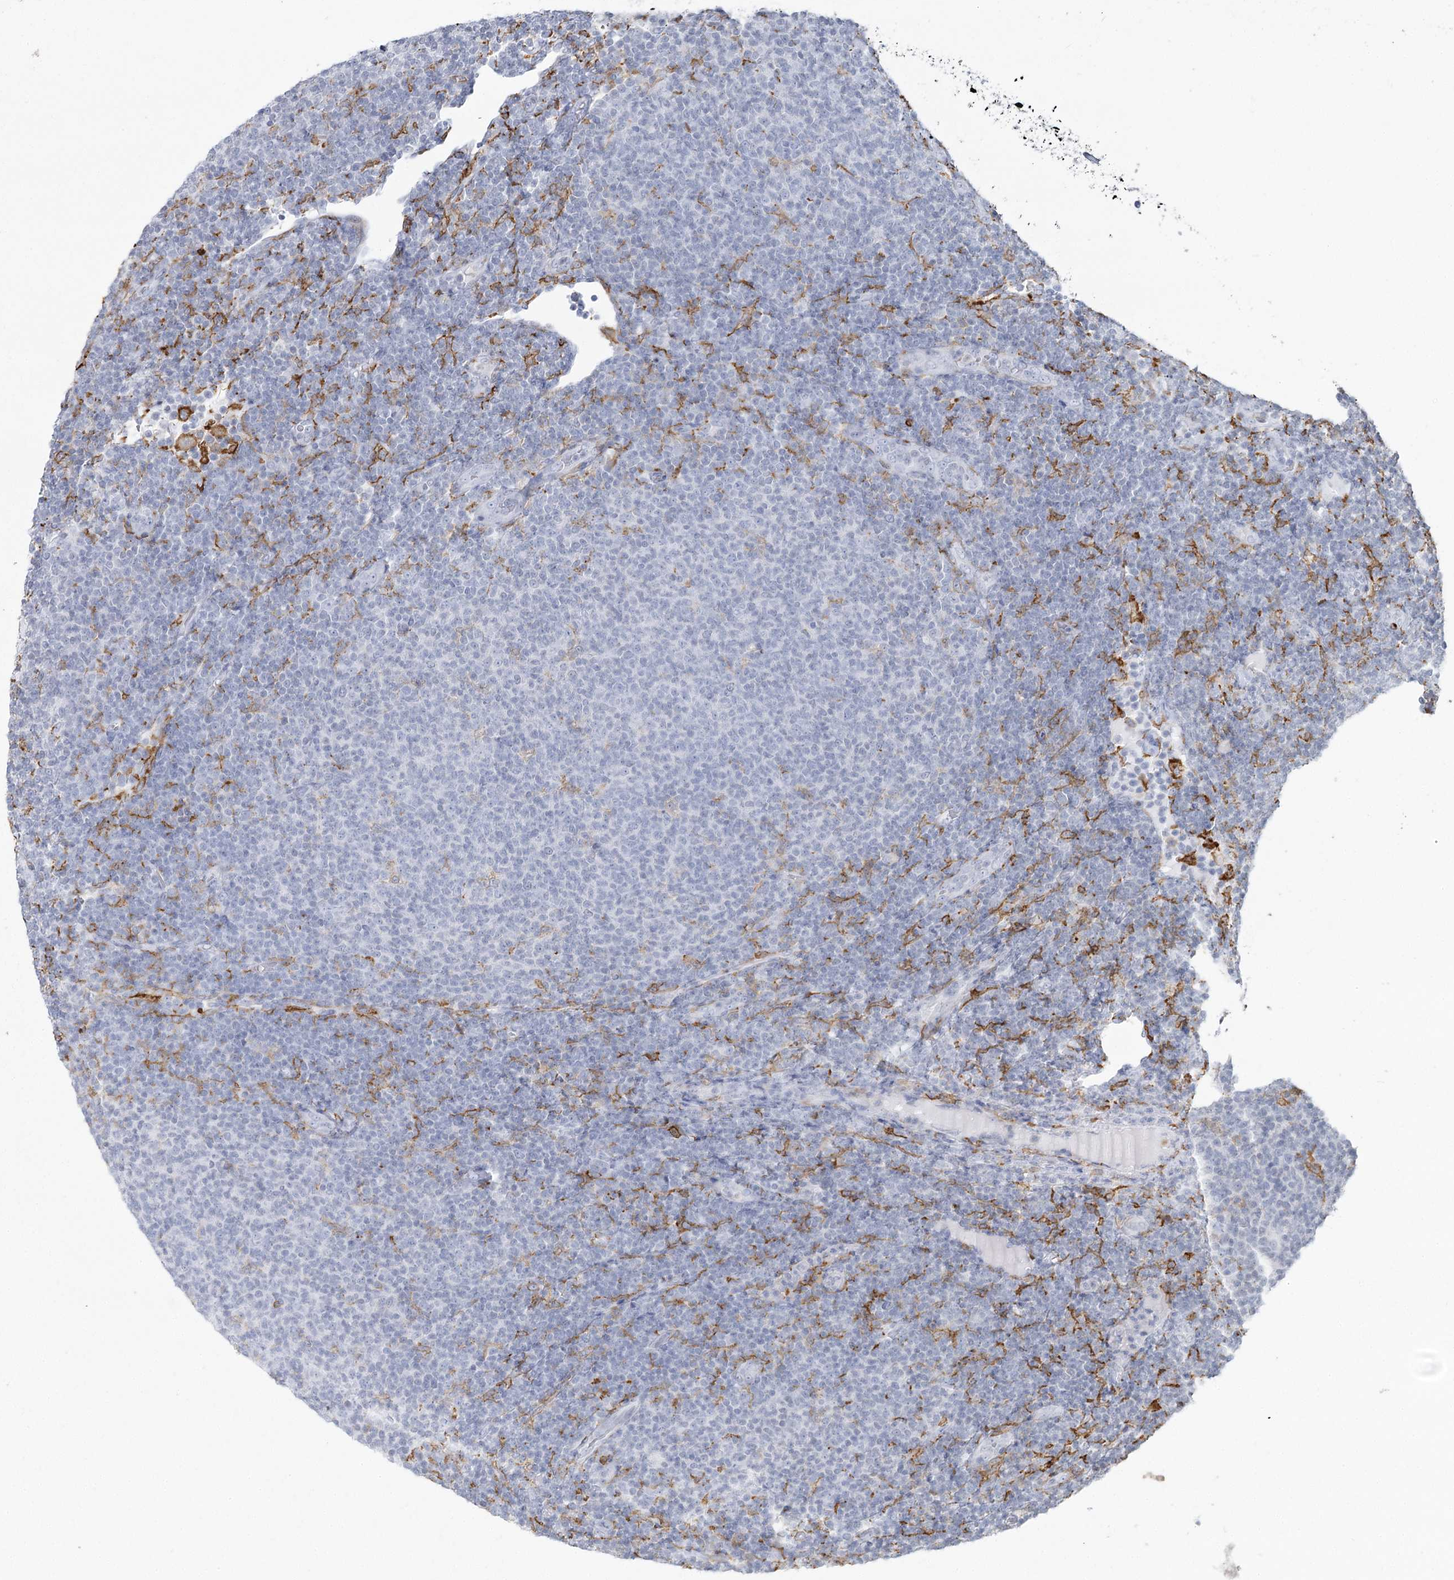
{"staining": {"intensity": "negative", "quantity": "none", "location": "none"}, "tissue": "lymphoma", "cell_type": "Tumor cells", "image_type": "cancer", "snomed": [{"axis": "morphology", "description": "Malignant lymphoma, non-Hodgkin's type, Low grade"}, {"axis": "topography", "description": "Lymph node"}], "caption": "Protein analysis of malignant lymphoma, non-Hodgkin's type (low-grade) demonstrates no significant expression in tumor cells.", "gene": "C11orf1", "patient": {"sex": "male", "age": 66}}